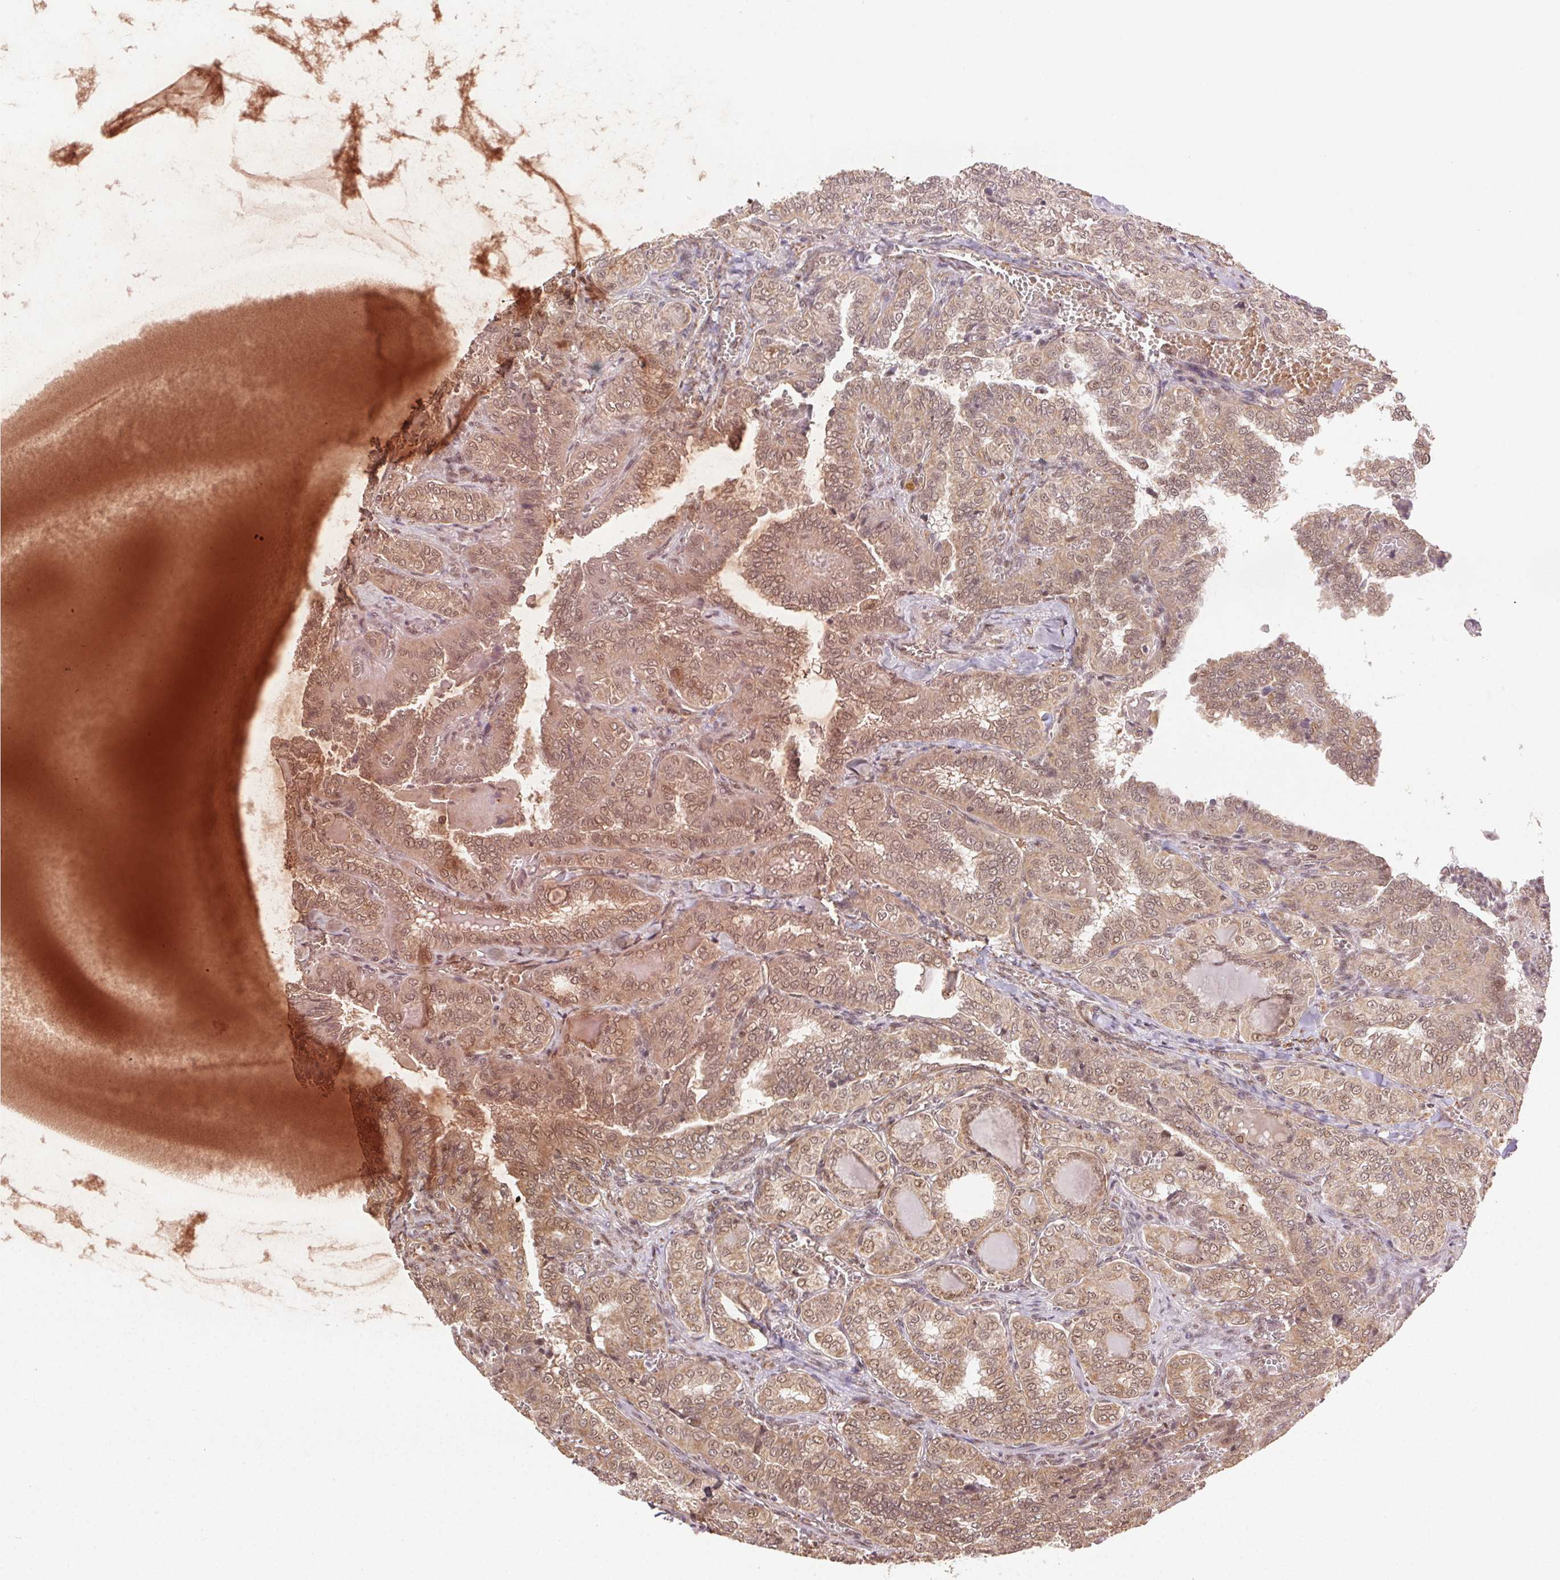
{"staining": {"intensity": "moderate", "quantity": ">75%", "location": "cytoplasmic/membranous,nuclear"}, "tissue": "thyroid cancer", "cell_type": "Tumor cells", "image_type": "cancer", "snomed": [{"axis": "morphology", "description": "Papillary adenocarcinoma, NOS"}, {"axis": "topography", "description": "Thyroid gland"}], "caption": "Immunohistochemical staining of human papillary adenocarcinoma (thyroid) shows moderate cytoplasmic/membranous and nuclear protein expression in about >75% of tumor cells.", "gene": "TREML4", "patient": {"sex": "female", "age": 41}}